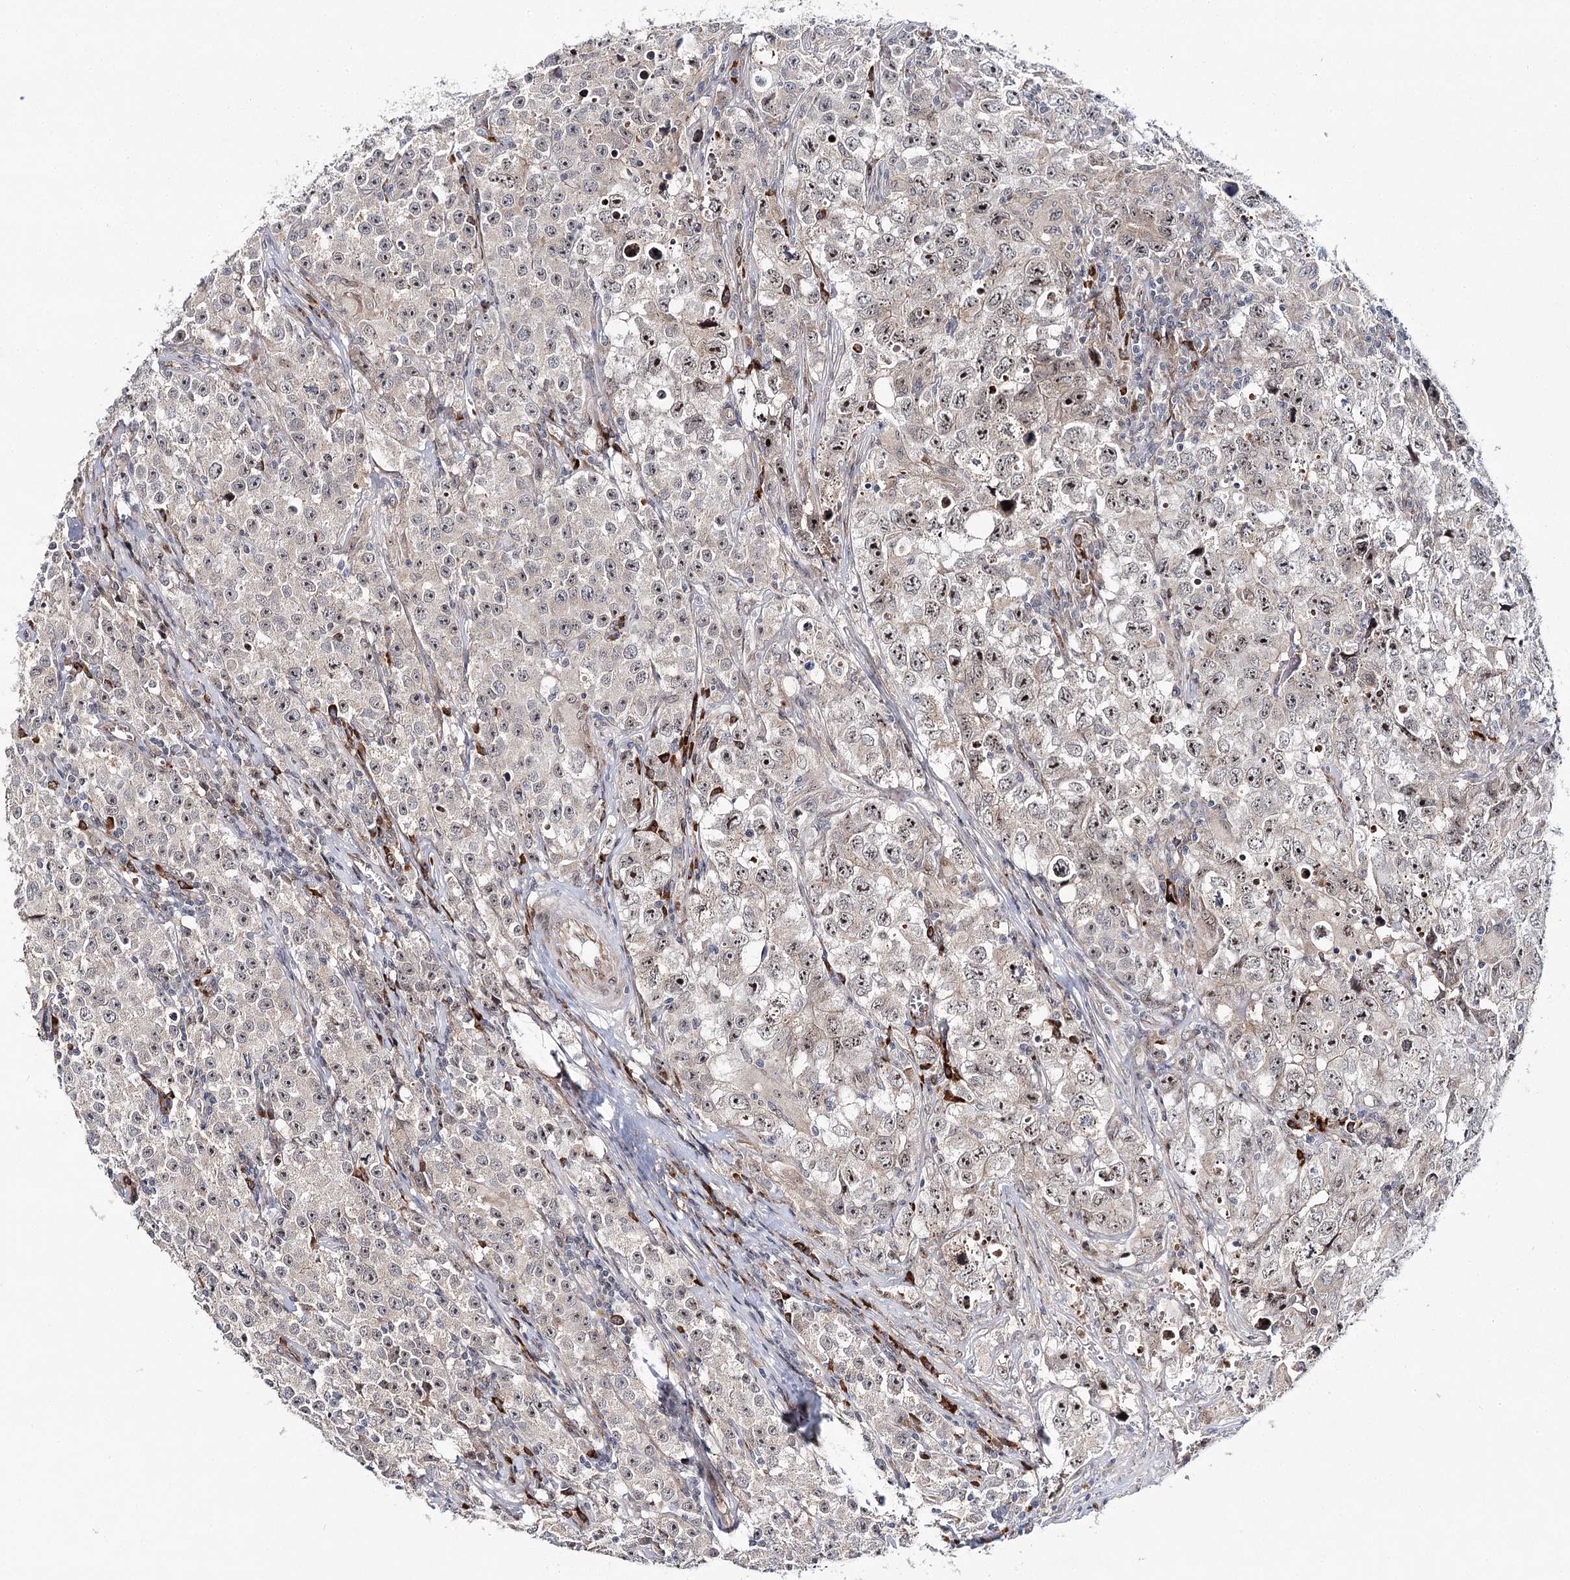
{"staining": {"intensity": "moderate", "quantity": "<25%", "location": "nuclear"}, "tissue": "testis cancer", "cell_type": "Tumor cells", "image_type": "cancer", "snomed": [{"axis": "morphology", "description": "Seminoma, NOS"}, {"axis": "morphology", "description": "Carcinoma, Embryonal, NOS"}, {"axis": "topography", "description": "Testis"}], "caption": "High-magnification brightfield microscopy of testis embryonal carcinoma stained with DAB (3,3'-diaminobenzidine) (brown) and counterstained with hematoxylin (blue). tumor cells exhibit moderate nuclear staining is seen in approximately<25% of cells.", "gene": "WDR36", "patient": {"sex": "male", "age": 43}}